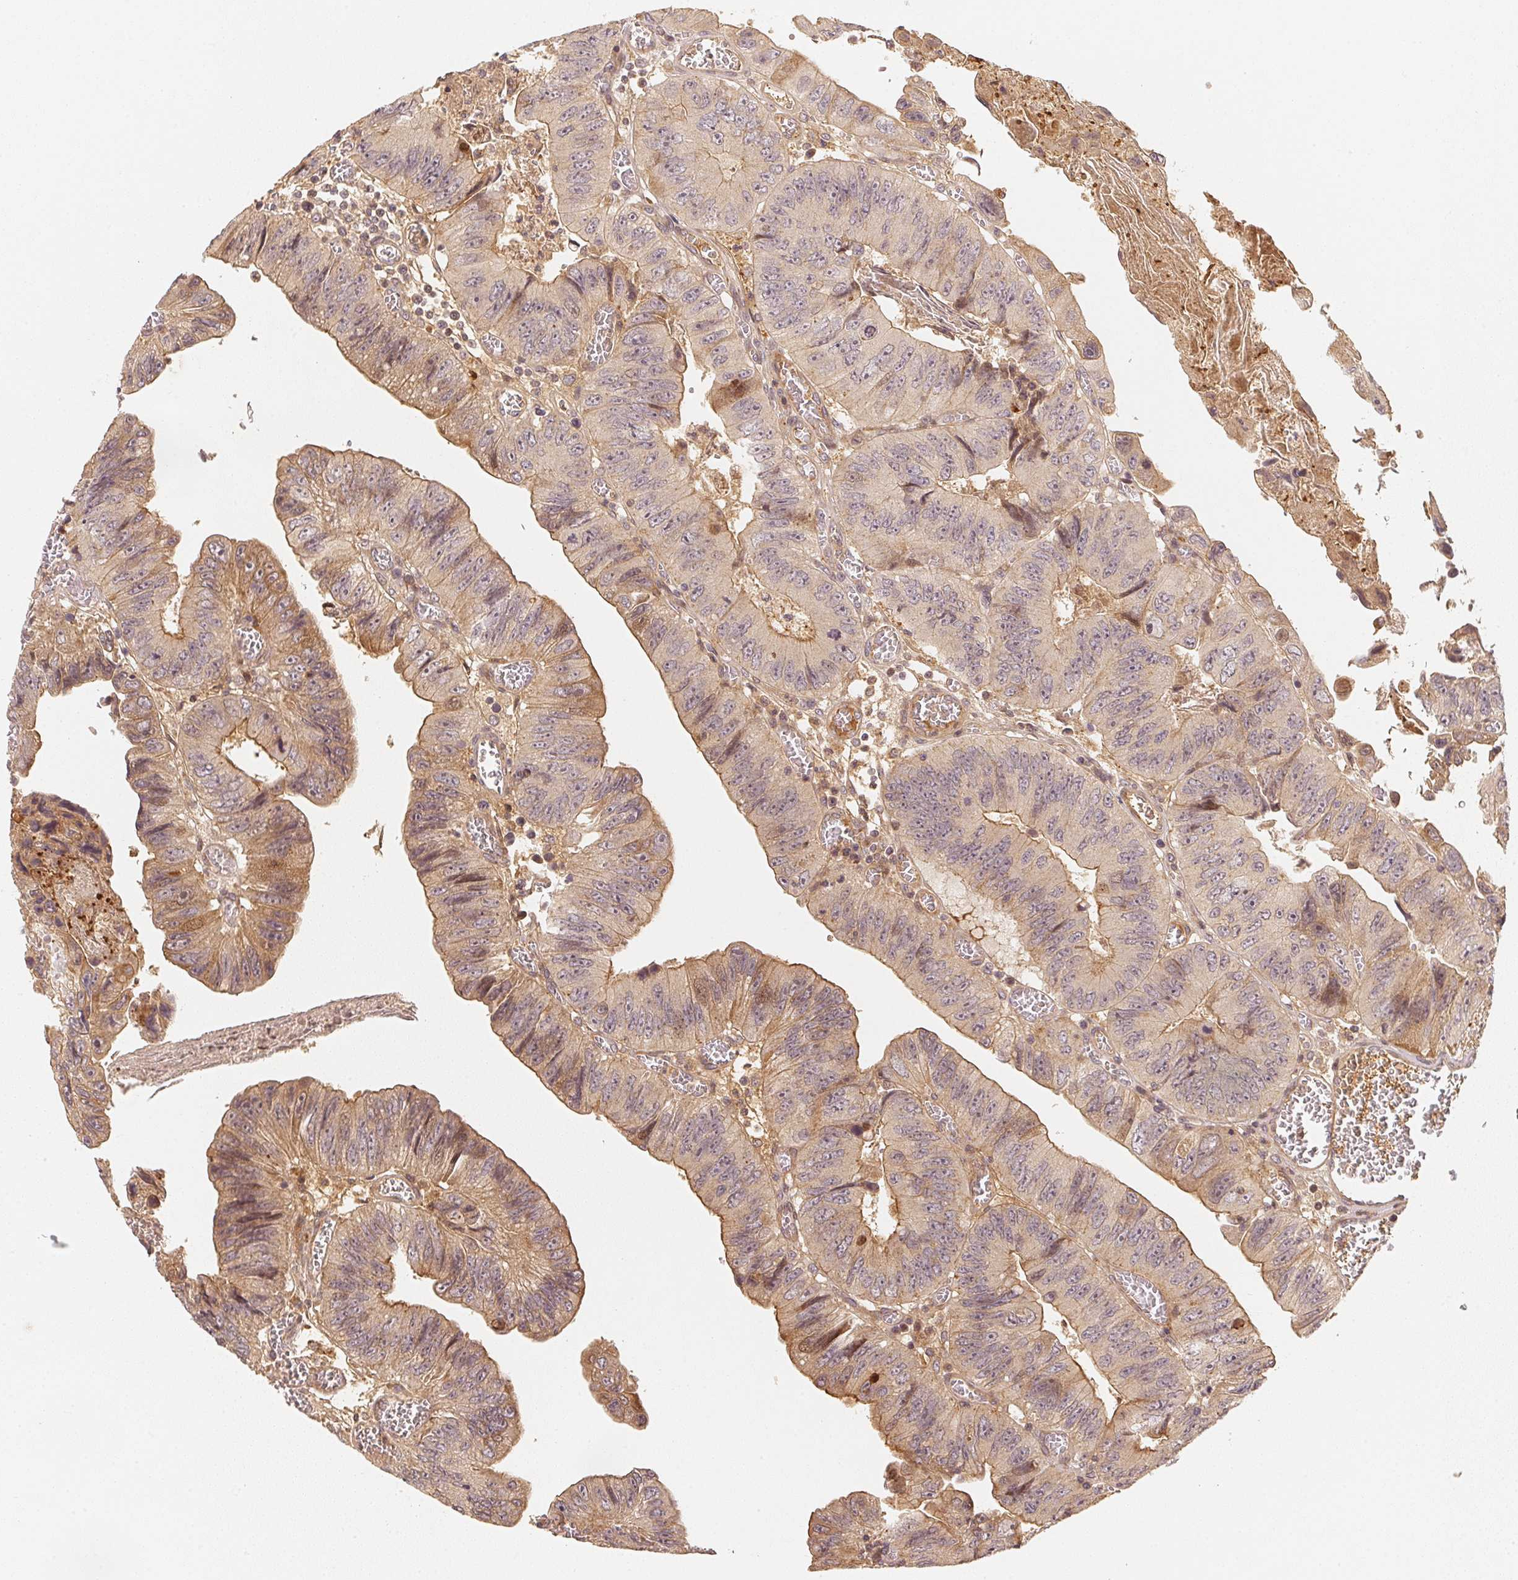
{"staining": {"intensity": "negative", "quantity": "none", "location": "none"}, "tissue": "colorectal cancer", "cell_type": "Tumor cells", "image_type": "cancer", "snomed": [{"axis": "morphology", "description": "Adenocarcinoma, NOS"}, {"axis": "topography", "description": "Colon"}], "caption": "The immunohistochemistry photomicrograph has no significant expression in tumor cells of colorectal adenocarcinoma tissue.", "gene": "SERPINE1", "patient": {"sex": "female", "age": 84}}